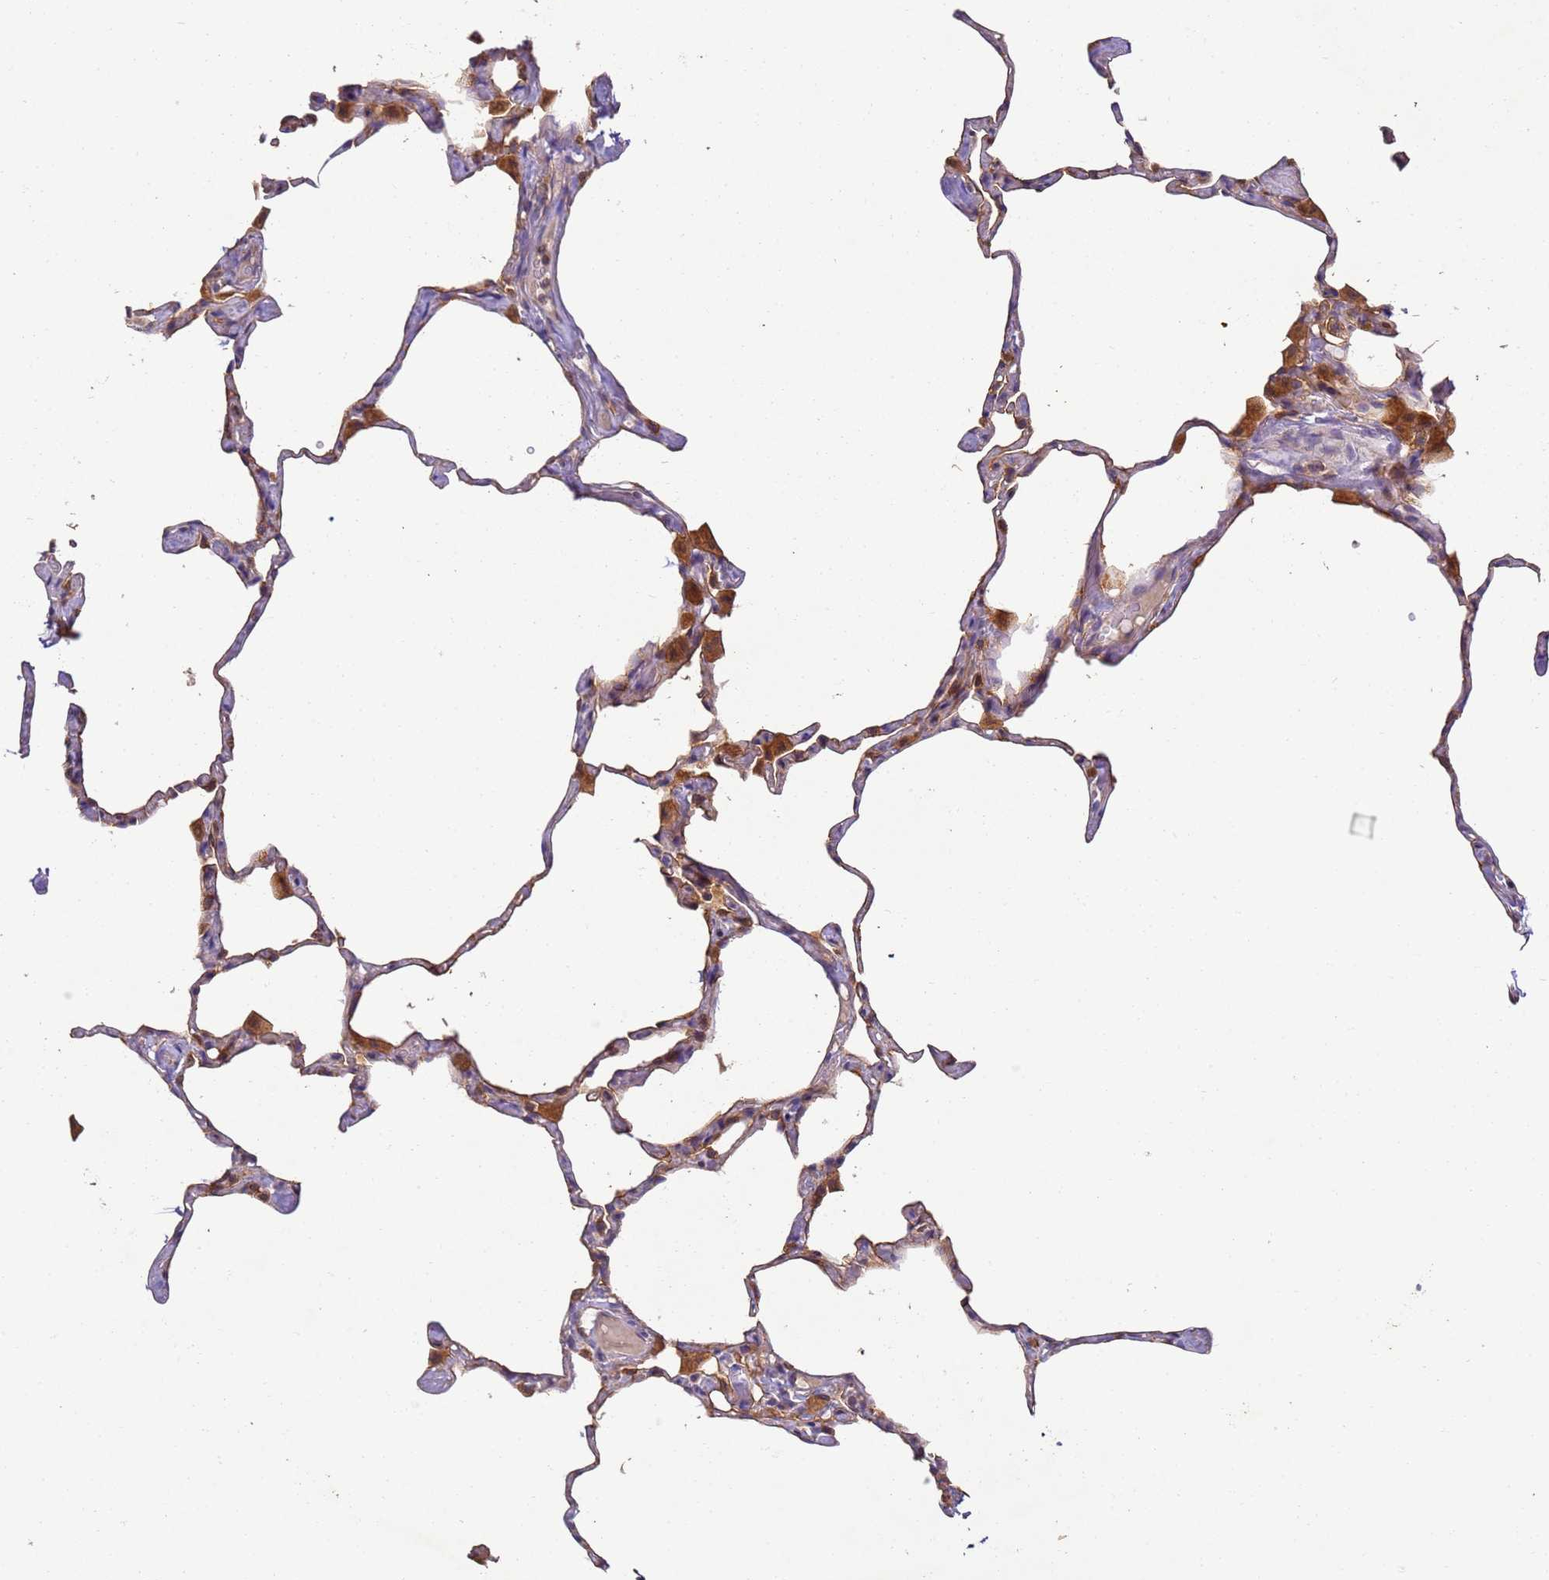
{"staining": {"intensity": "moderate", "quantity": "25%-75%", "location": "cytoplasmic/membranous"}, "tissue": "lung", "cell_type": "Alveolar cells", "image_type": "normal", "snomed": [{"axis": "morphology", "description": "Normal tissue, NOS"}, {"axis": "topography", "description": "Lung"}], "caption": "Alveolar cells demonstrate moderate cytoplasmic/membranous positivity in about 25%-75% of cells in unremarkable lung. The protein of interest is stained brown, and the nuclei are stained in blue (DAB IHC with brightfield microscopy, high magnification).", "gene": "TIGAR", "patient": {"sex": "male", "age": 65}}